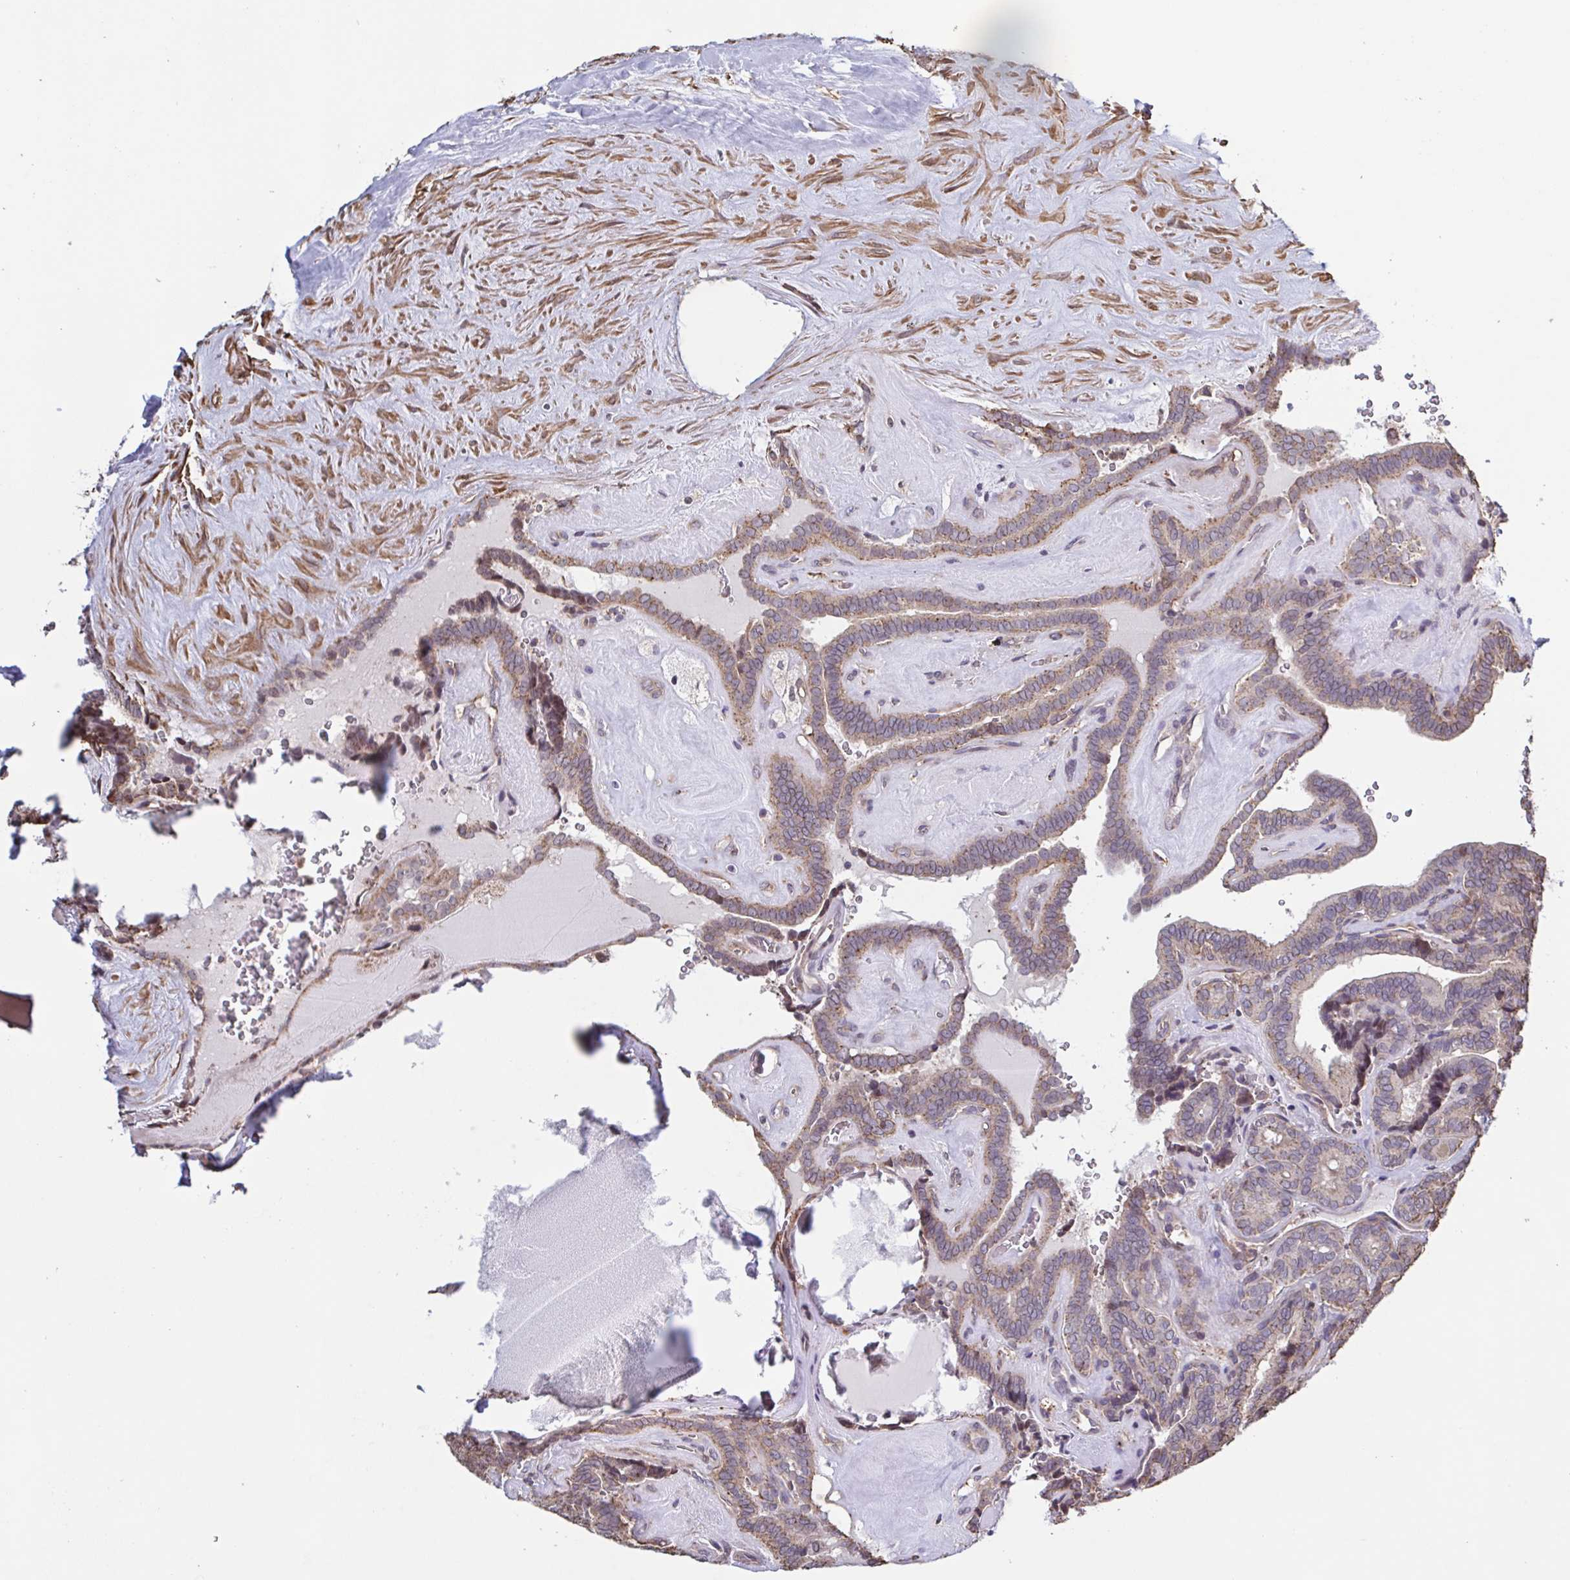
{"staining": {"intensity": "weak", "quantity": "<25%", "location": "cytoplasmic/membranous"}, "tissue": "thyroid cancer", "cell_type": "Tumor cells", "image_type": "cancer", "snomed": [{"axis": "morphology", "description": "Papillary adenocarcinoma, NOS"}, {"axis": "topography", "description": "Thyroid gland"}], "caption": "A photomicrograph of thyroid cancer stained for a protein shows no brown staining in tumor cells.", "gene": "ZNF200", "patient": {"sex": "female", "age": 21}}